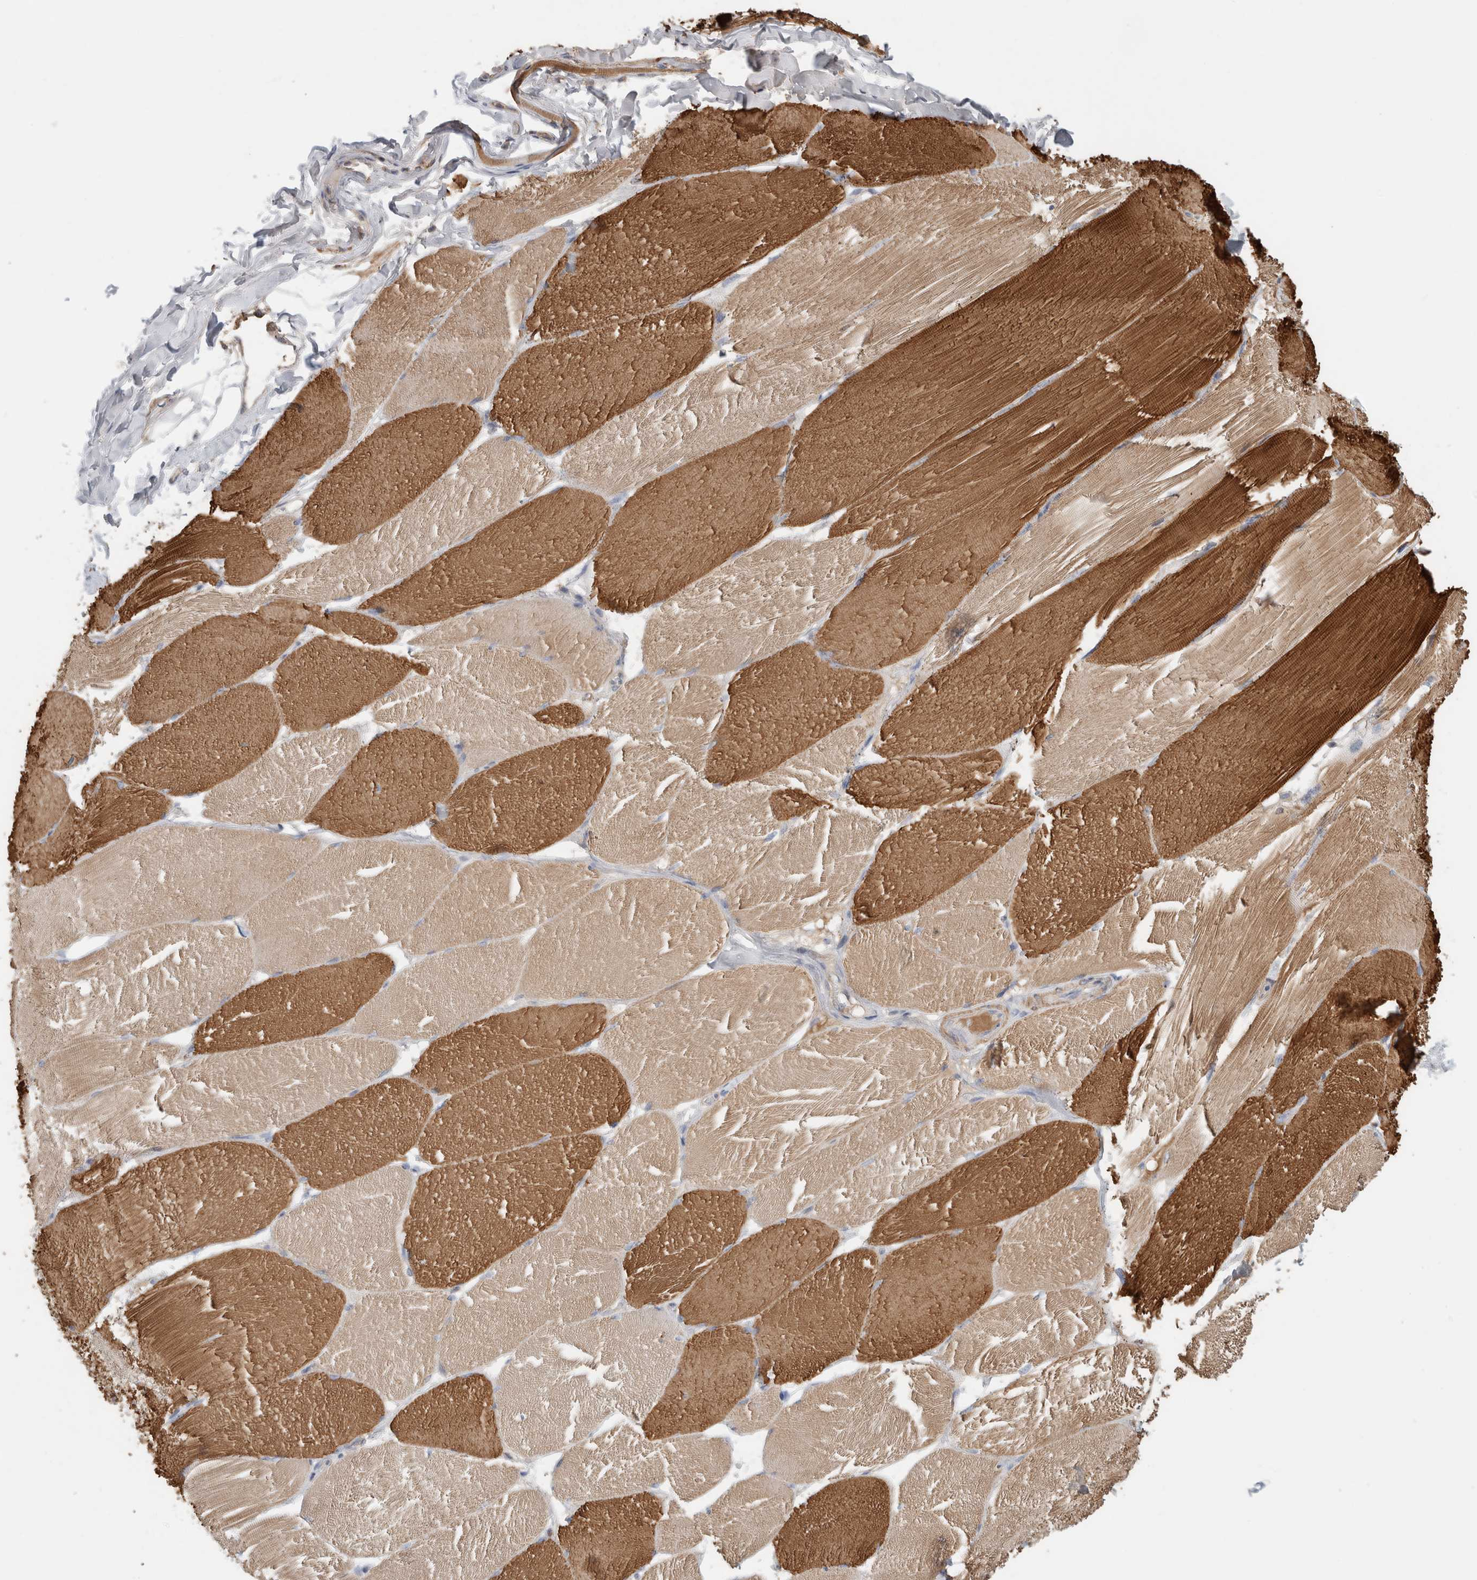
{"staining": {"intensity": "moderate", "quantity": "25%-75%", "location": "cytoplasmic/membranous"}, "tissue": "skeletal muscle", "cell_type": "Myocytes", "image_type": "normal", "snomed": [{"axis": "morphology", "description": "Normal tissue, NOS"}, {"axis": "topography", "description": "Skin"}, {"axis": "topography", "description": "Skeletal muscle"}], "caption": "This is a histology image of immunohistochemistry staining of normal skeletal muscle, which shows moderate expression in the cytoplasmic/membranous of myocytes.", "gene": "CFI", "patient": {"sex": "male", "age": 83}}